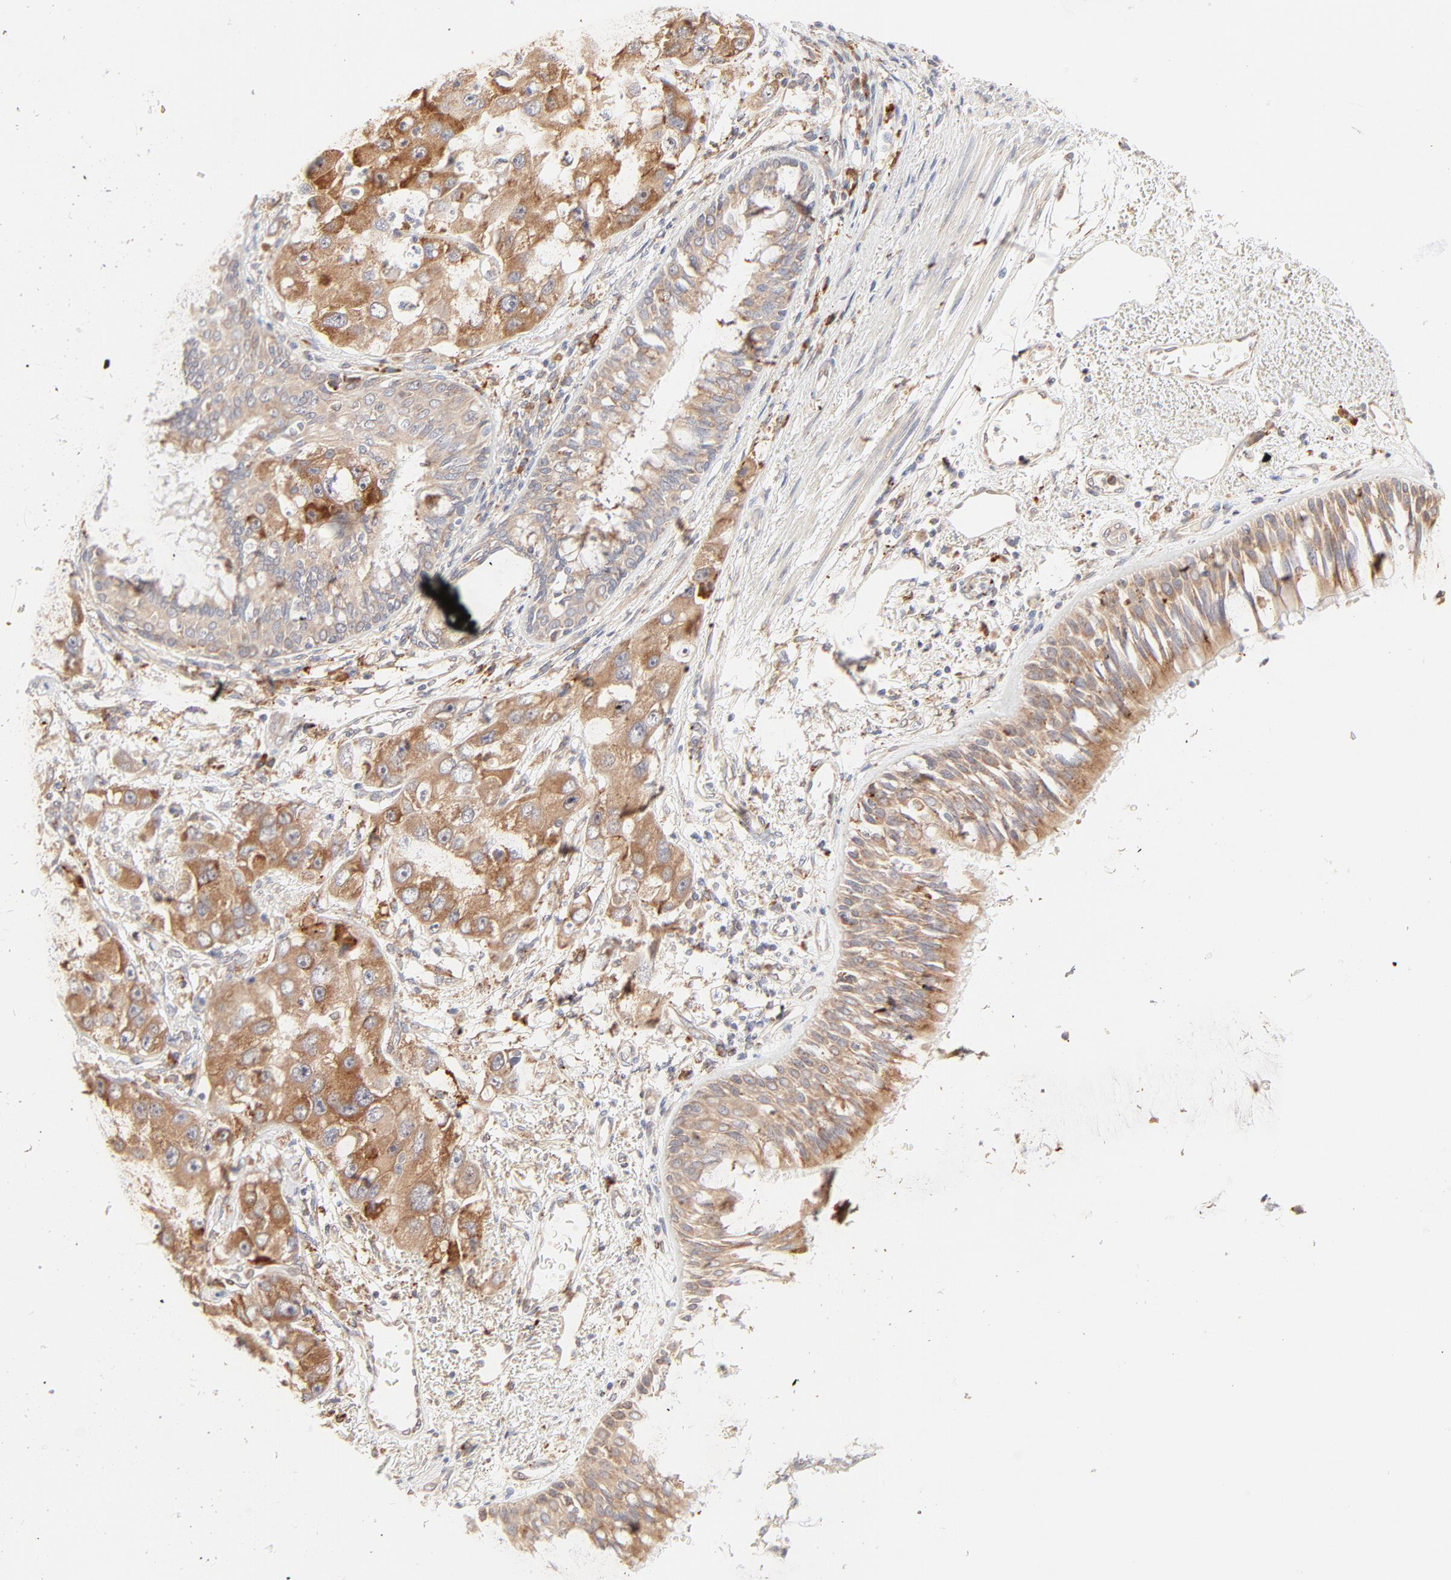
{"staining": {"intensity": "moderate", "quantity": ">75%", "location": "cytoplasmic/membranous"}, "tissue": "bronchus", "cell_type": "Respiratory epithelial cells", "image_type": "normal", "snomed": [{"axis": "morphology", "description": "Normal tissue, NOS"}, {"axis": "morphology", "description": "Adenocarcinoma, NOS"}, {"axis": "morphology", "description": "Adenocarcinoma, metastatic, NOS"}, {"axis": "topography", "description": "Lymph node"}, {"axis": "topography", "description": "Bronchus"}, {"axis": "topography", "description": "Lung"}], "caption": "High-power microscopy captured an immunohistochemistry histopathology image of unremarkable bronchus, revealing moderate cytoplasmic/membranous expression in approximately >75% of respiratory epithelial cells.", "gene": "PARP12", "patient": {"sex": "female", "age": 54}}